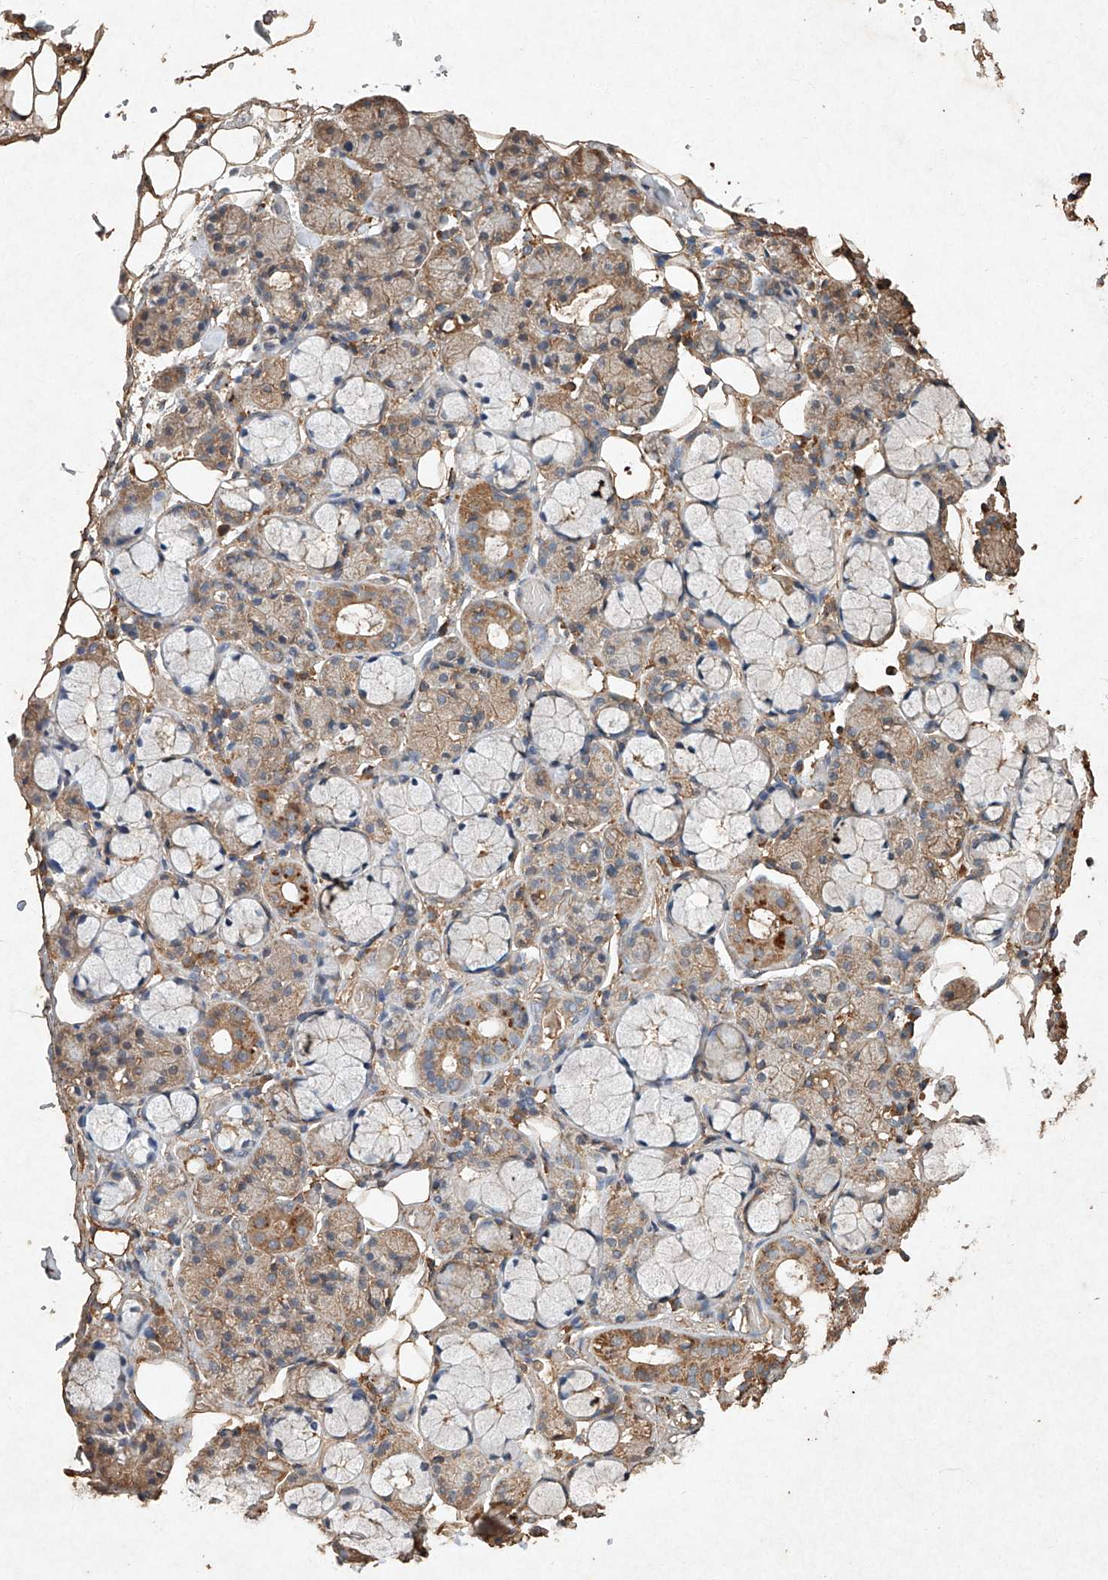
{"staining": {"intensity": "moderate", "quantity": "25%-75%", "location": "cytoplasmic/membranous"}, "tissue": "salivary gland", "cell_type": "Glandular cells", "image_type": "normal", "snomed": [{"axis": "morphology", "description": "Normal tissue, NOS"}, {"axis": "topography", "description": "Salivary gland"}], "caption": "Moderate cytoplasmic/membranous expression for a protein is appreciated in about 25%-75% of glandular cells of benign salivary gland using immunohistochemistry (IHC).", "gene": "STK3", "patient": {"sex": "male", "age": 63}}